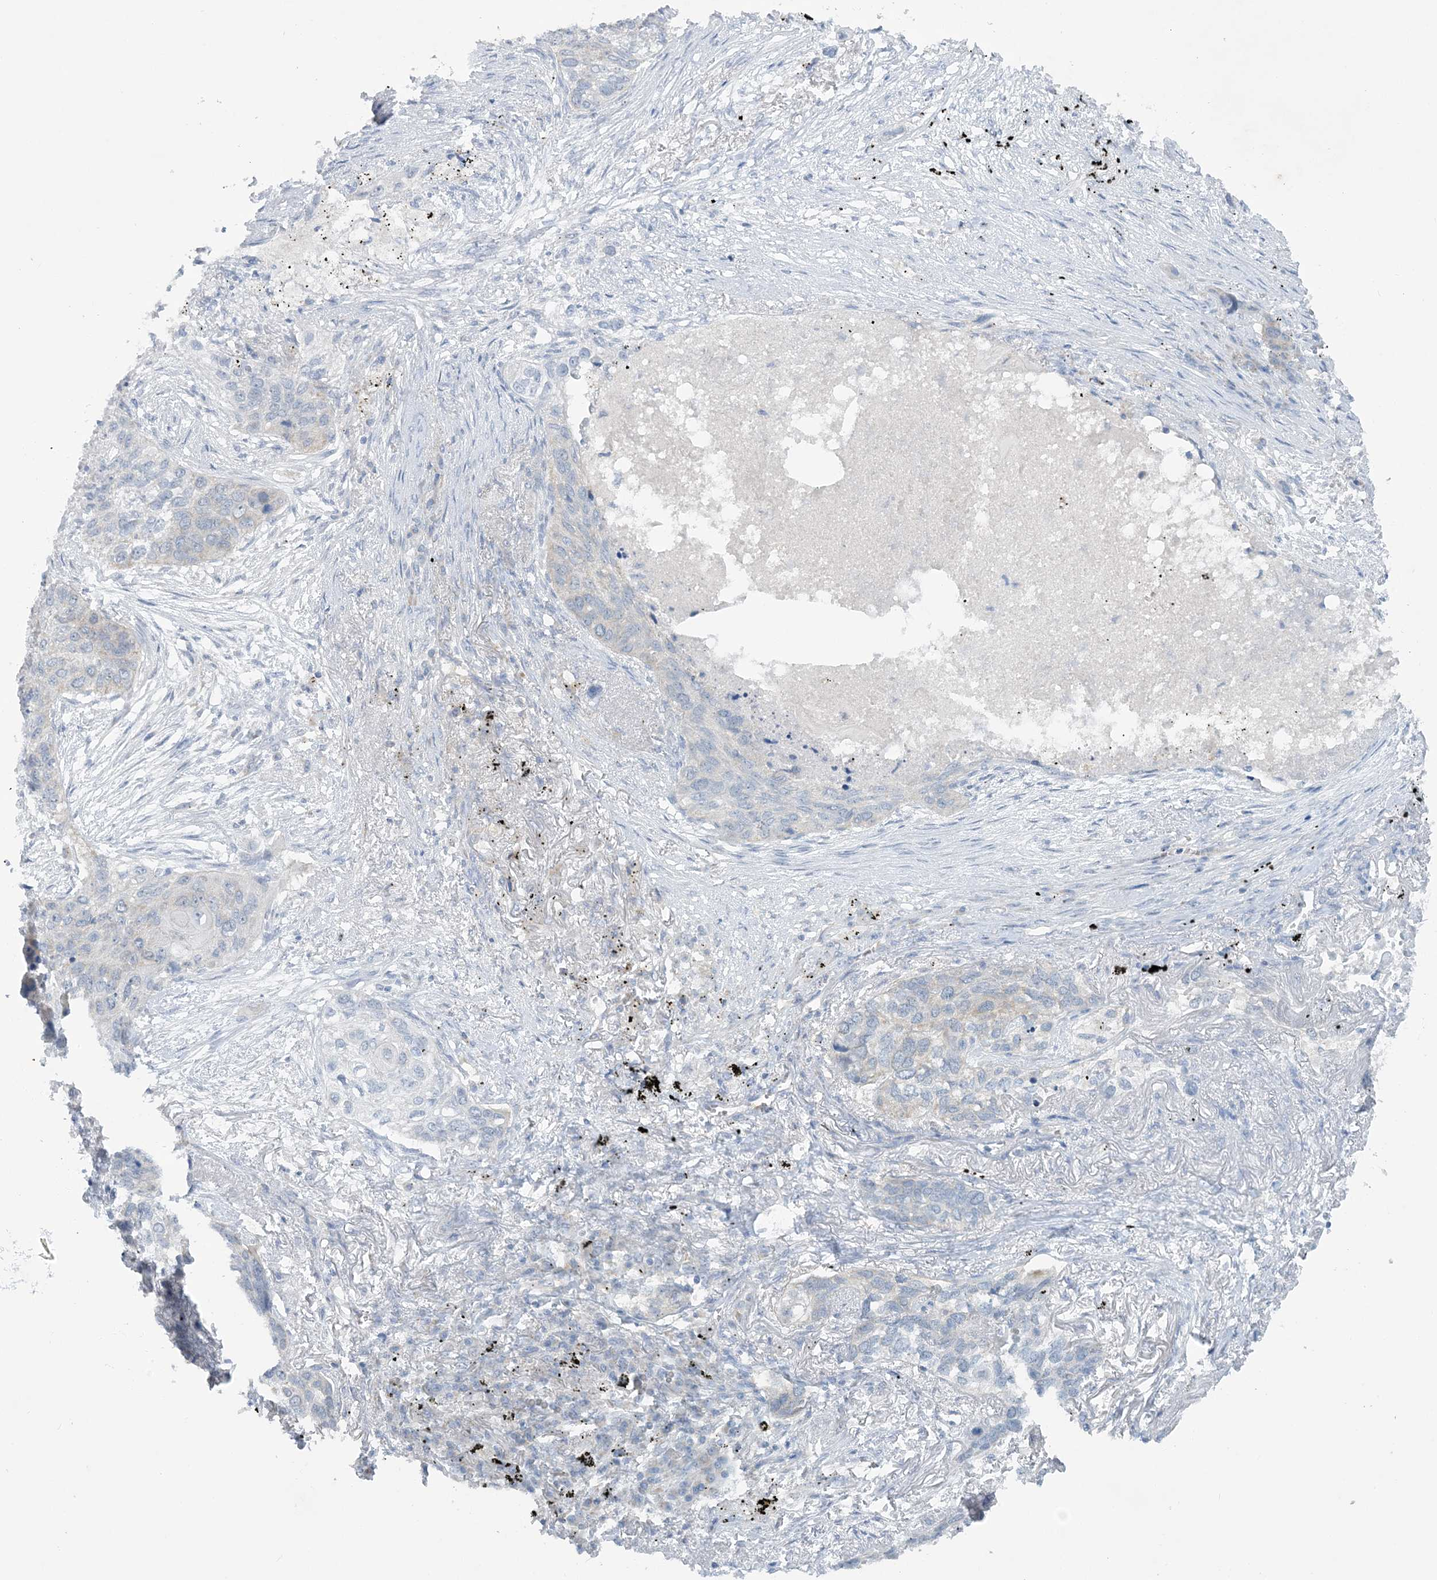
{"staining": {"intensity": "negative", "quantity": "none", "location": "none"}, "tissue": "lung cancer", "cell_type": "Tumor cells", "image_type": "cancer", "snomed": [{"axis": "morphology", "description": "Squamous cell carcinoma, NOS"}, {"axis": "topography", "description": "Lung"}], "caption": "DAB immunohistochemical staining of lung squamous cell carcinoma displays no significant expression in tumor cells. (Brightfield microscopy of DAB immunohistochemistry (IHC) at high magnification).", "gene": "MRPS18A", "patient": {"sex": "female", "age": 63}}